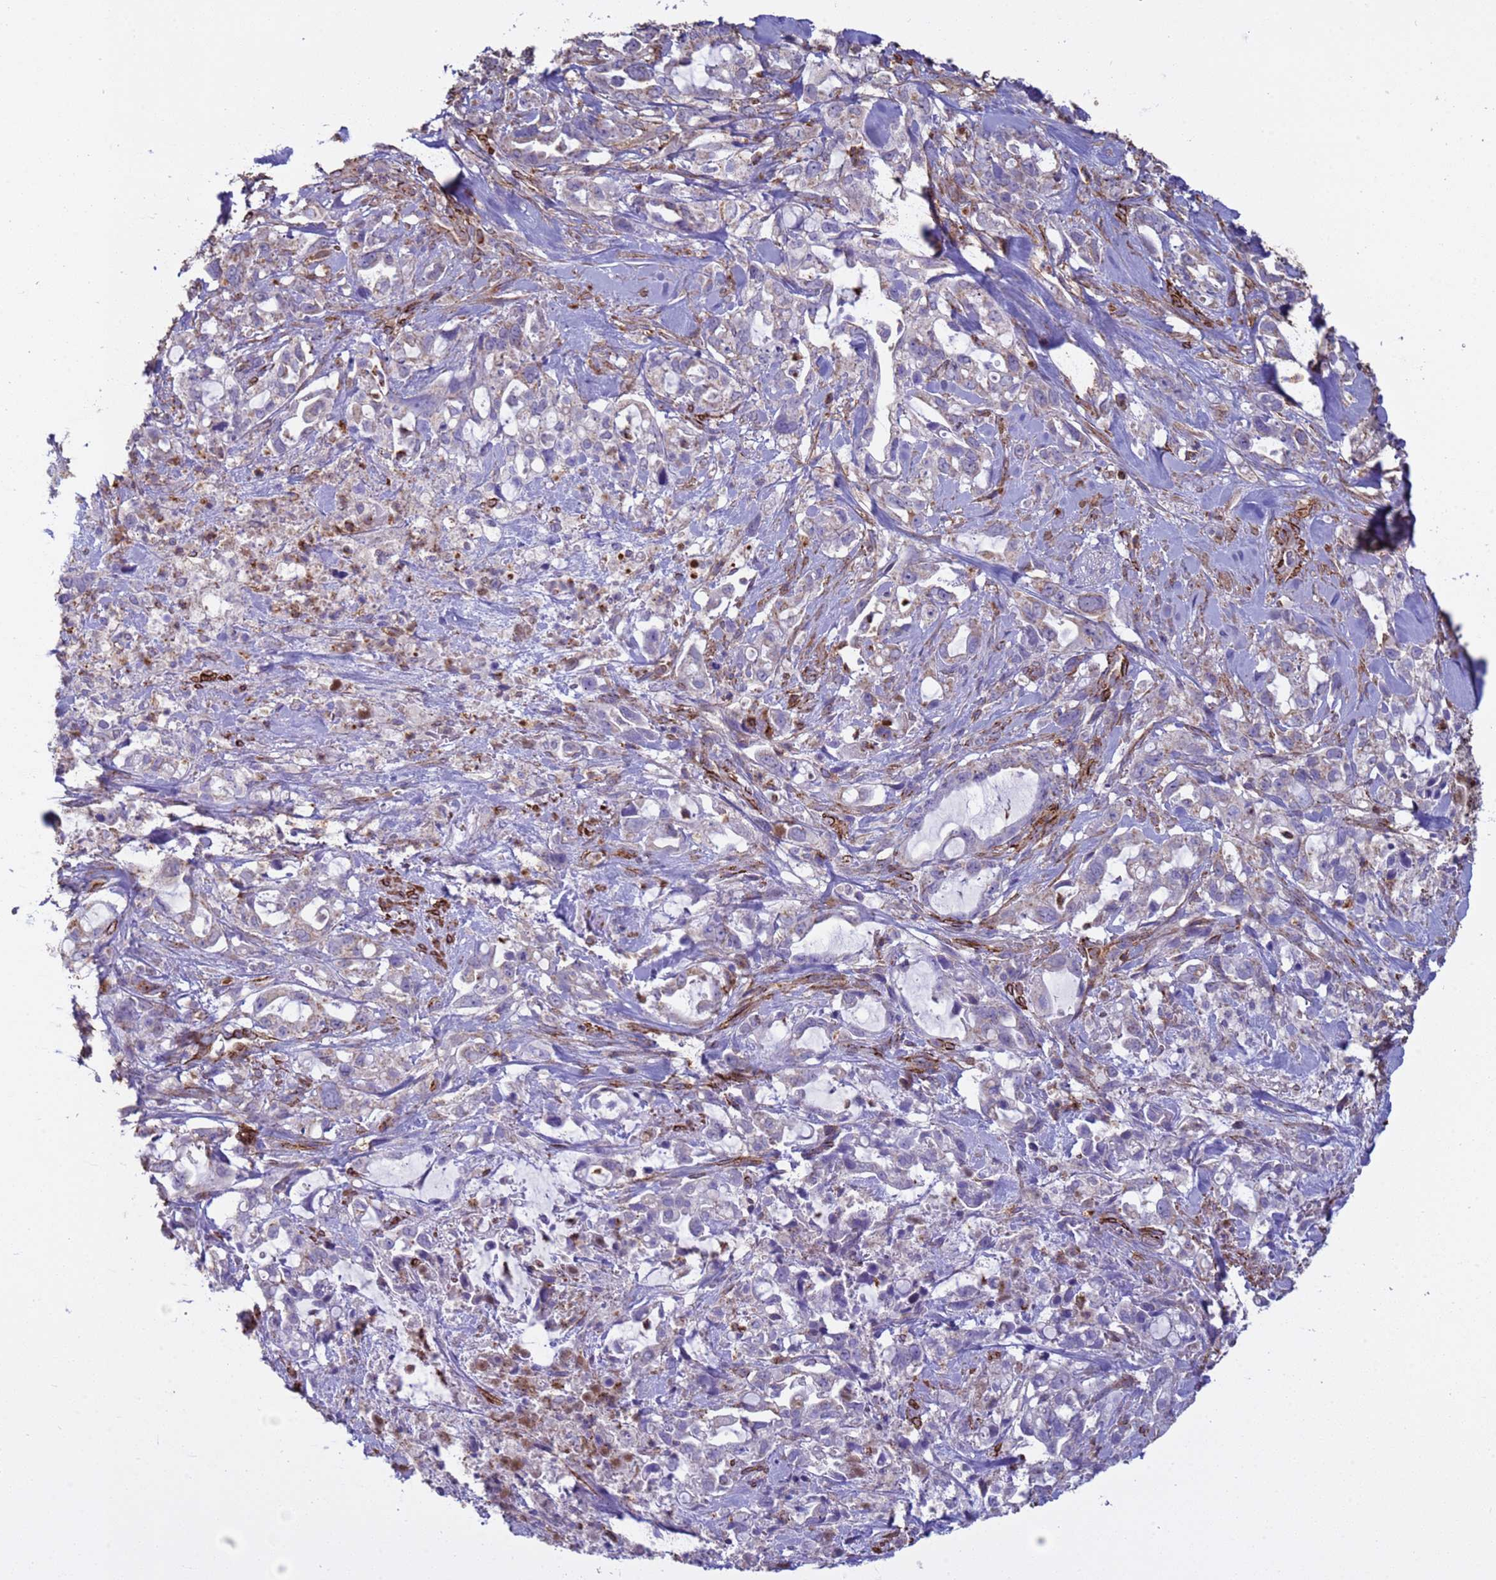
{"staining": {"intensity": "negative", "quantity": "none", "location": "none"}, "tissue": "pancreatic cancer", "cell_type": "Tumor cells", "image_type": "cancer", "snomed": [{"axis": "morphology", "description": "Adenocarcinoma, NOS"}, {"axis": "topography", "description": "Pancreas"}], "caption": "There is no significant staining in tumor cells of pancreatic cancer.", "gene": "GASK1A", "patient": {"sex": "female", "age": 61}}